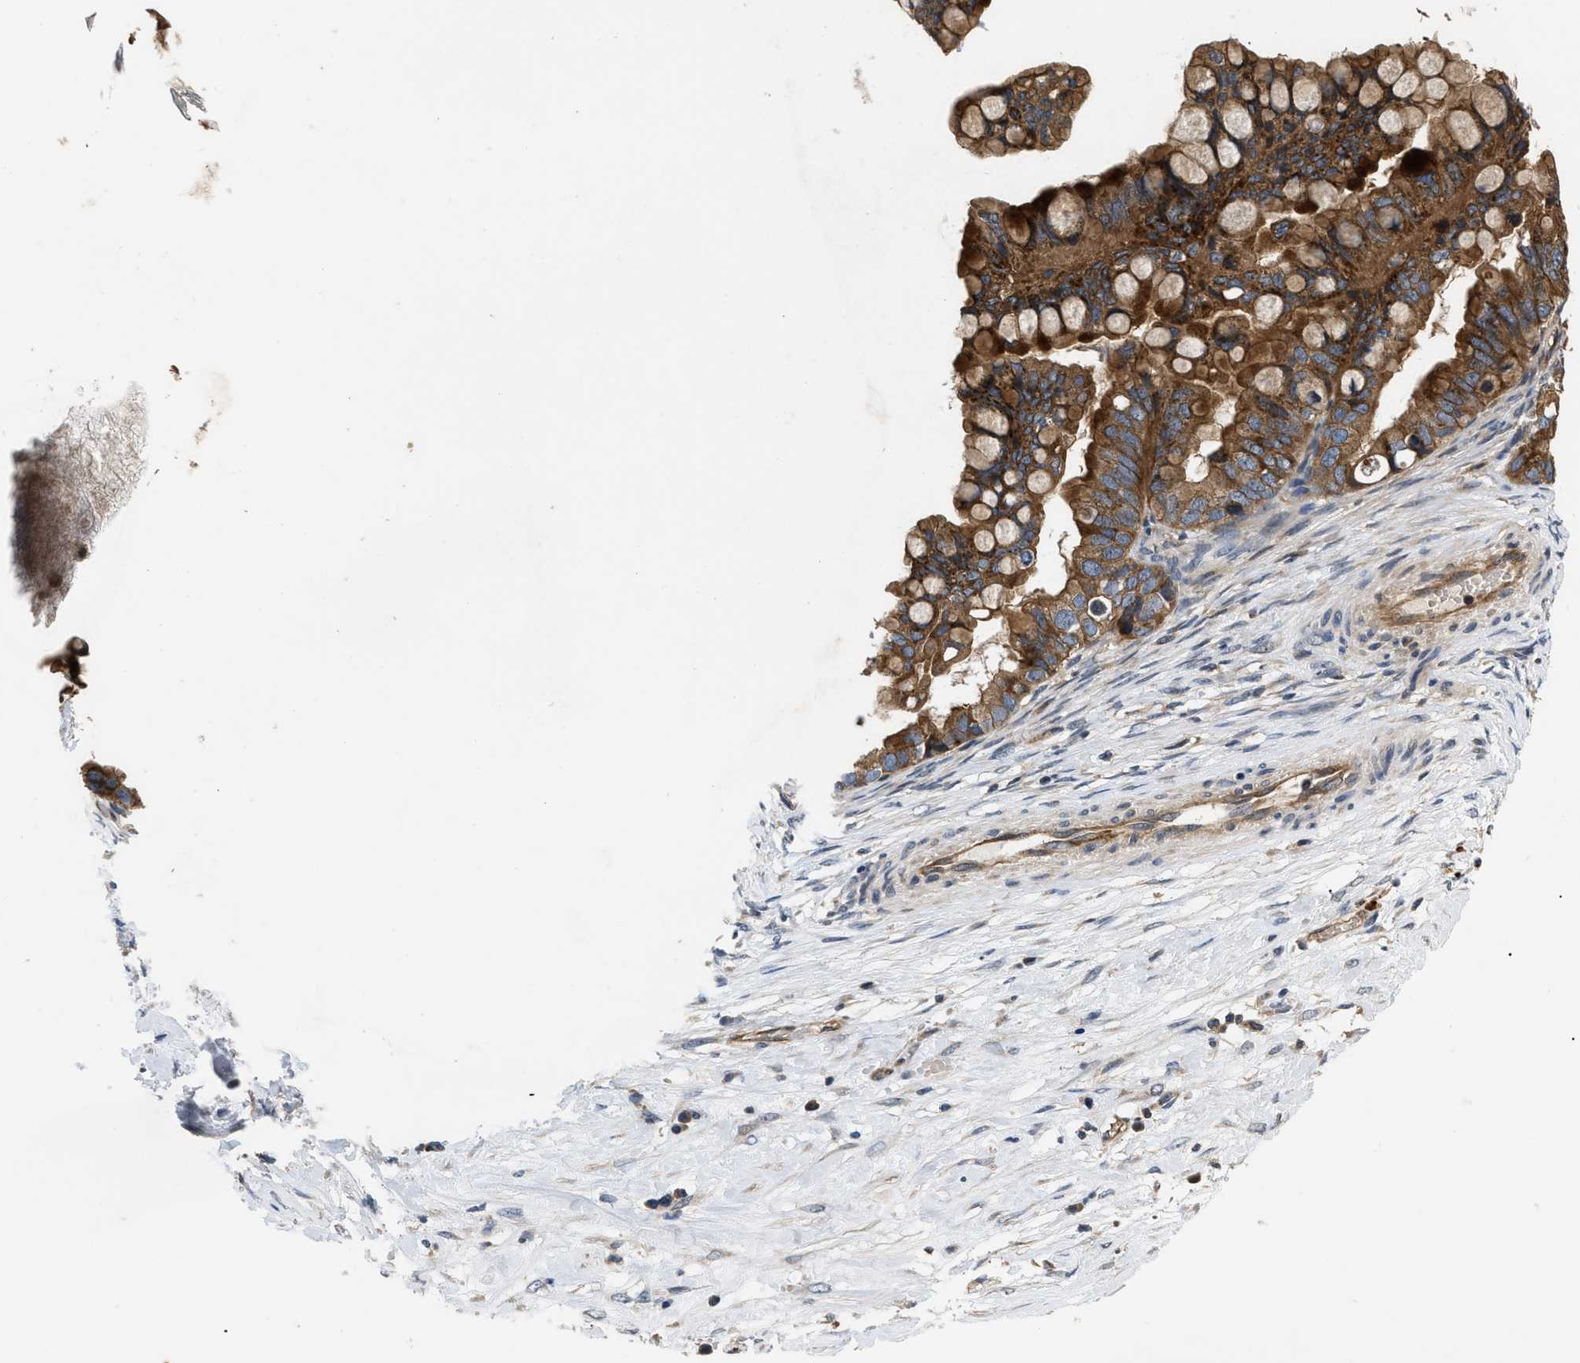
{"staining": {"intensity": "strong", "quantity": ">75%", "location": "cytoplasmic/membranous"}, "tissue": "ovarian cancer", "cell_type": "Tumor cells", "image_type": "cancer", "snomed": [{"axis": "morphology", "description": "Cystadenocarcinoma, mucinous, NOS"}, {"axis": "topography", "description": "Ovary"}], "caption": "Protein positivity by immunohistochemistry exhibits strong cytoplasmic/membranous positivity in approximately >75% of tumor cells in ovarian mucinous cystadenocarcinoma.", "gene": "HMGCR", "patient": {"sex": "female", "age": 80}}